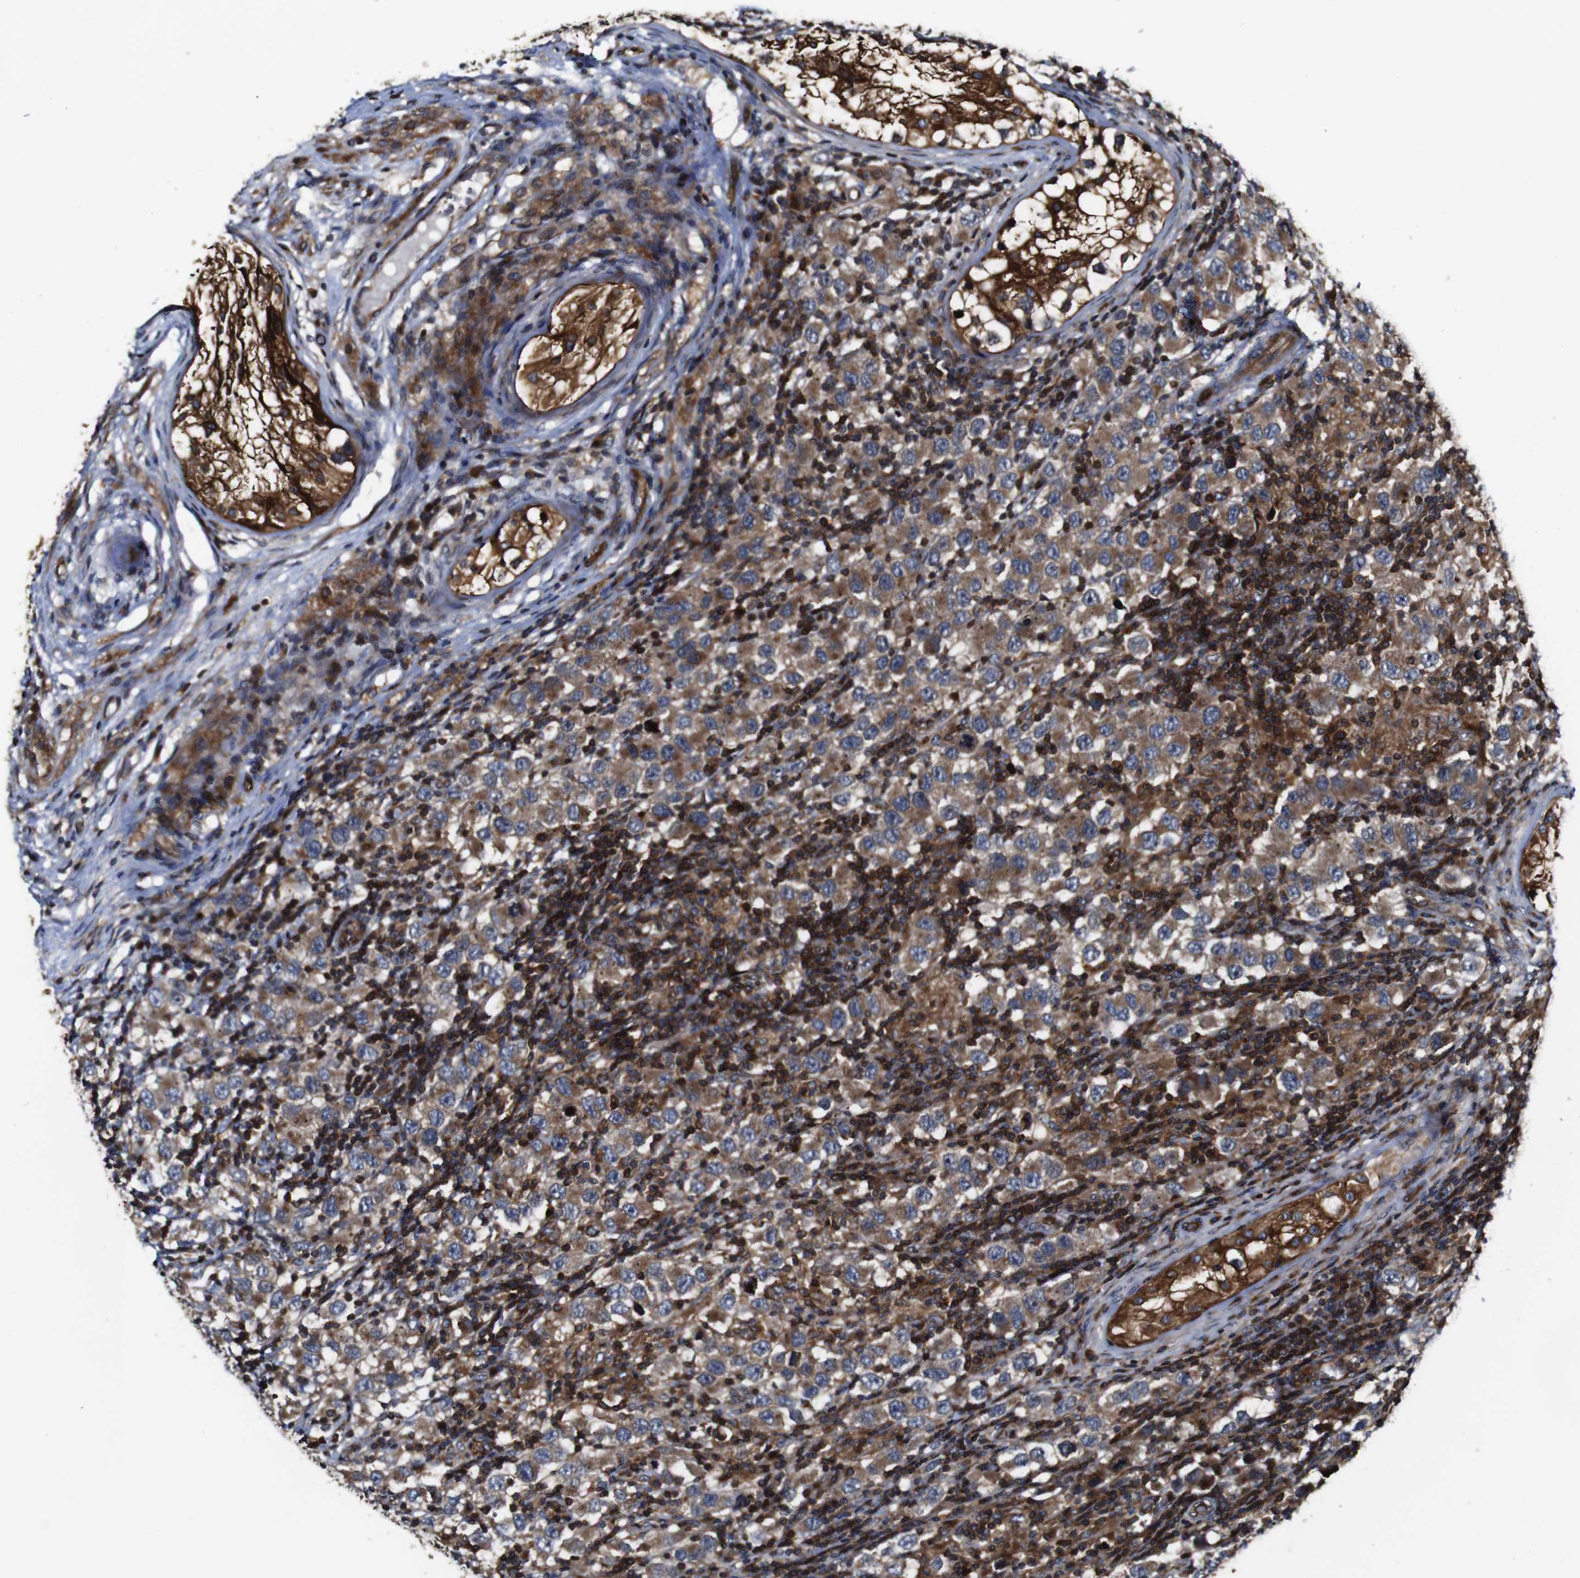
{"staining": {"intensity": "moderate", "quantity": ">75%", "location": "cytoplasmic/membranous"}, "tissue": "testis cancer", "cell_type": "Tumor cells", "image_type": "cancer", "snomed": [{"axis": "morphology", "description": "Carcinoma, Embryonal, NOS"}, {"axis": "topography", "description": "Testis"}], "caption": "Testis embryonal carcinoma stained with a protein marker exhibits moderate staining in tumor cells.", "gene": "TNIK", "patient": {"sex": "male", "age": 21}}